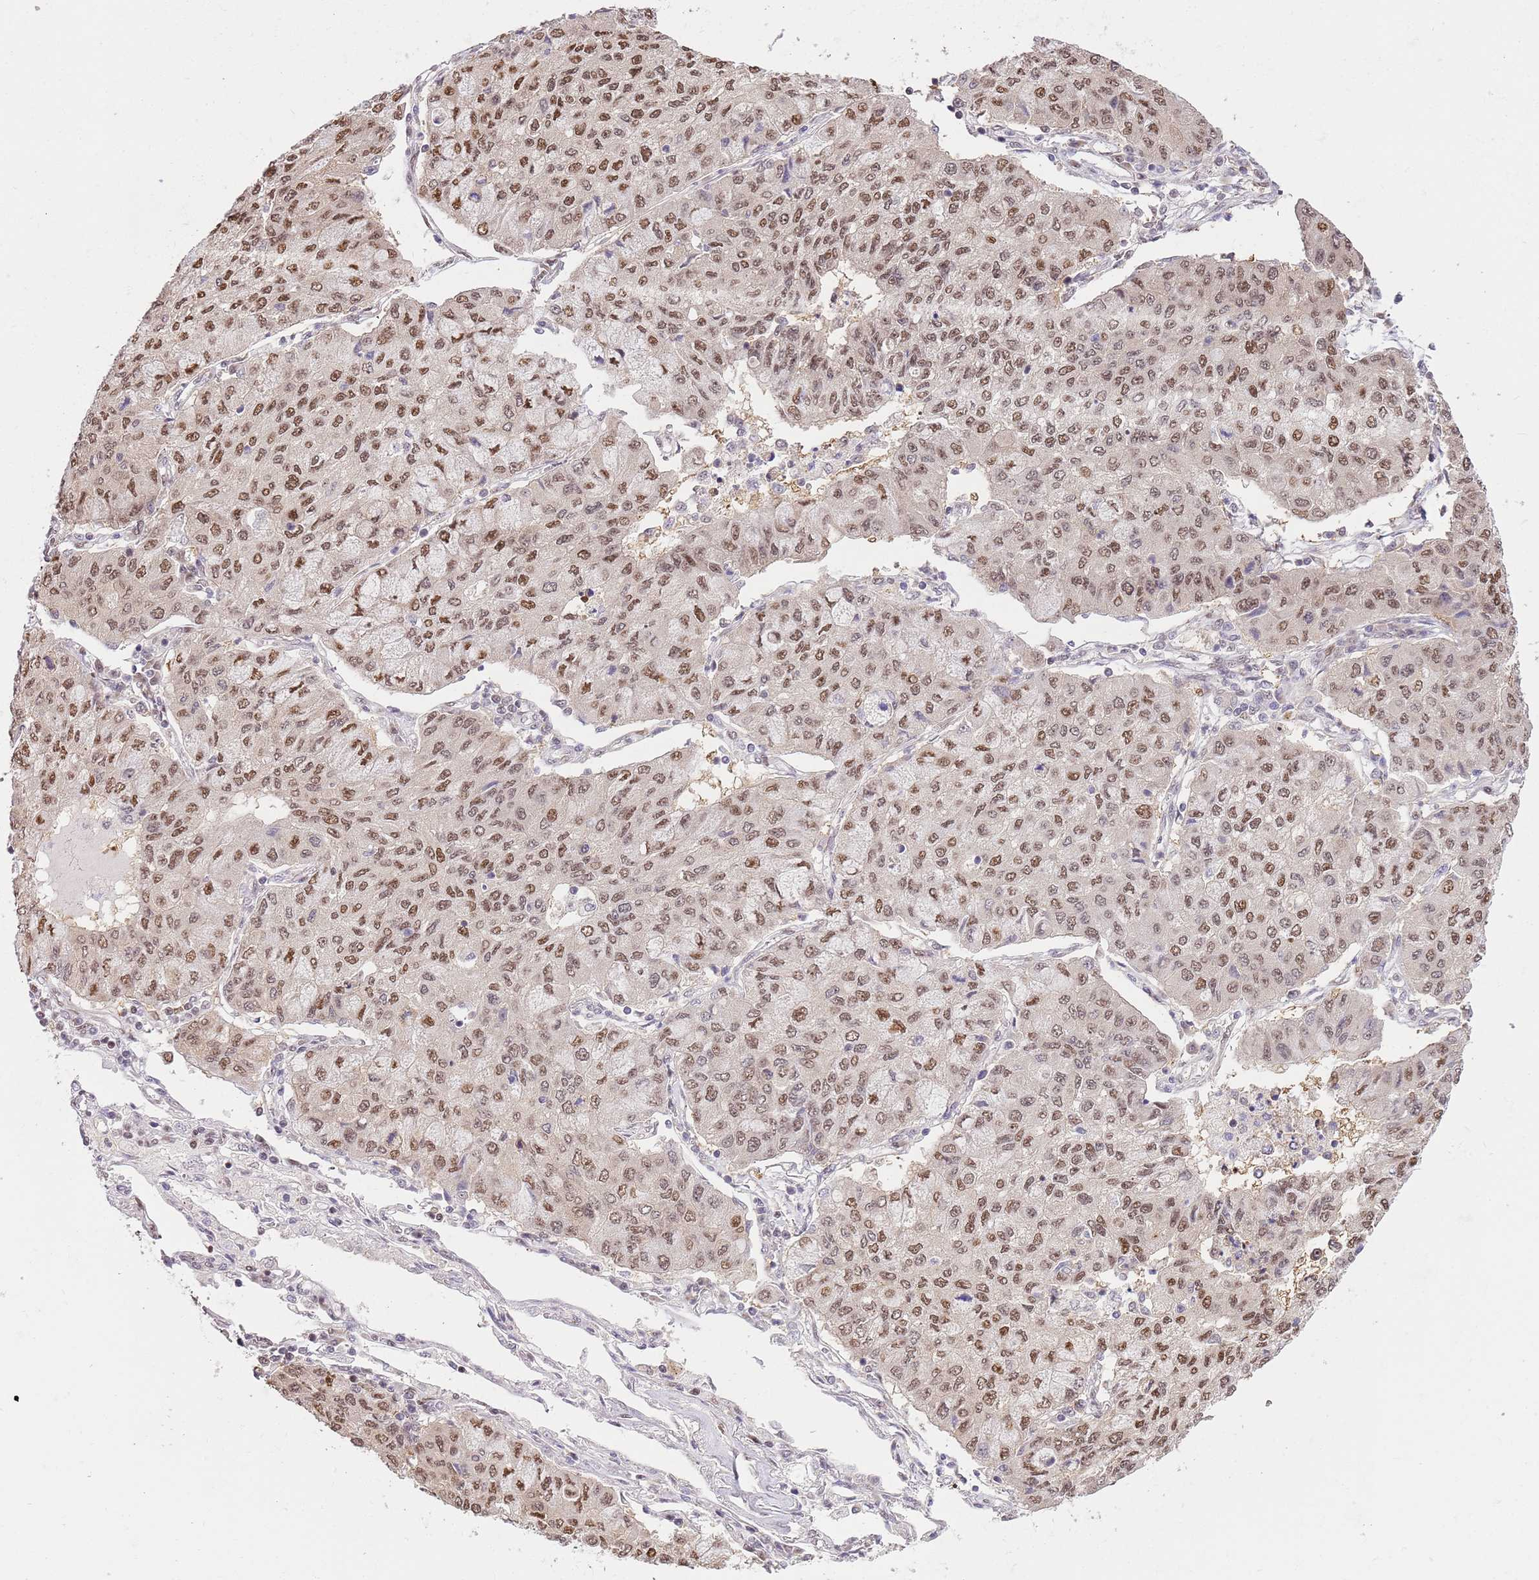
{"staining": {"intensity": "moderate", "quantity": ">75%", "location": "nuclear"}, "tissue": "lung cancer", "cell_type": "Tumor cells", "image_type": "cancer", "snomed": [{"axis": "morphology", "description": "Squamous cell carcinoma, NOS"}, {"axis": "topography", "description": "Lung"}], "caption": "A photomicrograph showing moderate nuclear positivity in about >75% of tumor cells in lung cancer (squamous cell carcinoma), as visualized by brown immunohistochemical staining.", "gene": "RFK", "patient": {"sex": "male", "age": 74}}